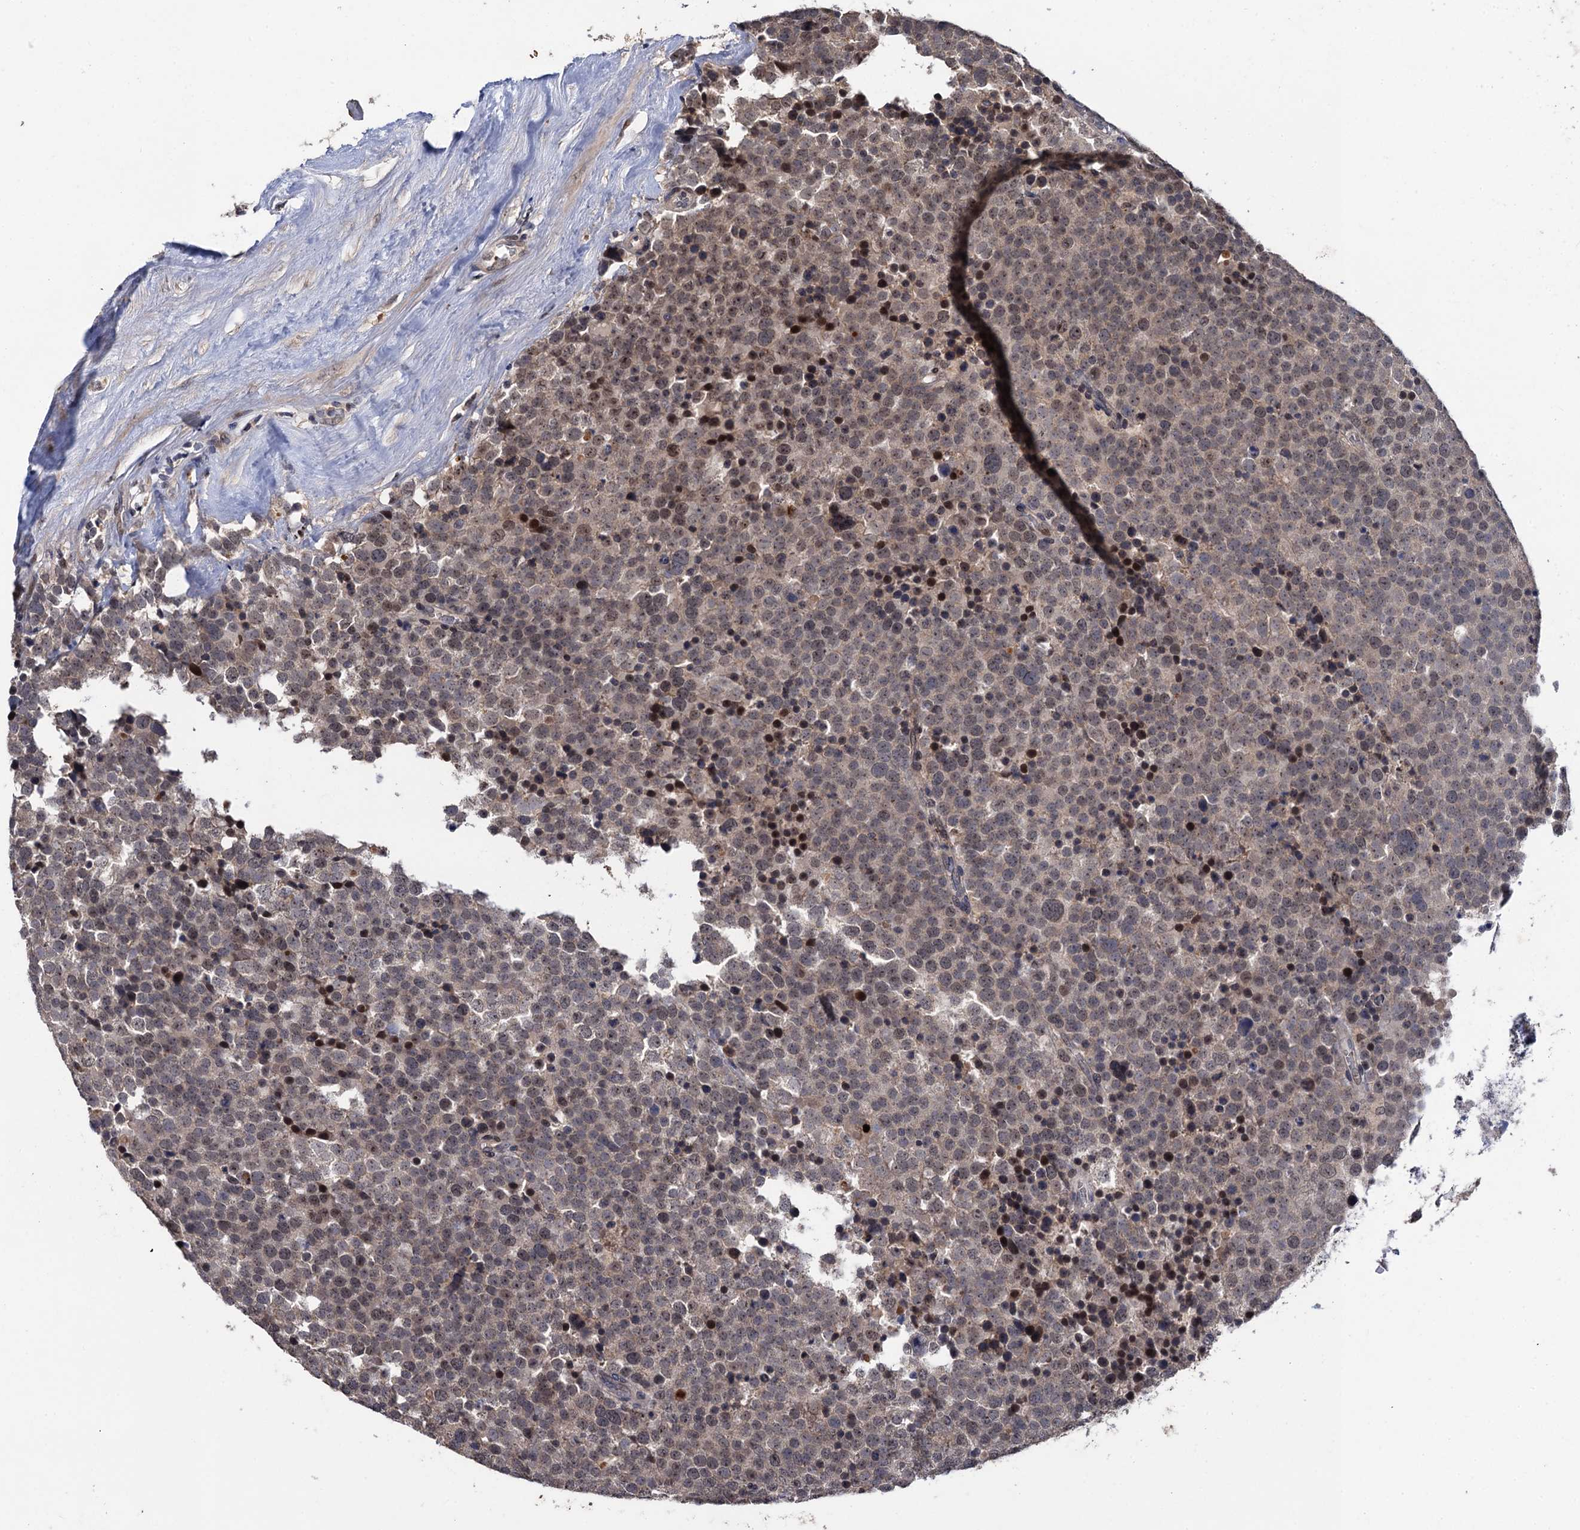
{"staining": {"intensity": "moderate", "quantity": "25%-75%", "location": "nuclear"}, "tissue": "testis cancer", "cell_type": "Tumor cells", "image_type": "cancer", "snomed": [{"axis": "morphology", "description": "Seminoma, NOS"}, {"axis": "topography", "description": "Testis"}], "caption": "Immunohistochemical staining of testis cancer shows medium levels of moderate nuclear positivity in about 25%-75% of tumor cells.", "gene": "LRRC63", "patient": {"sex": "male", "age": 71}}